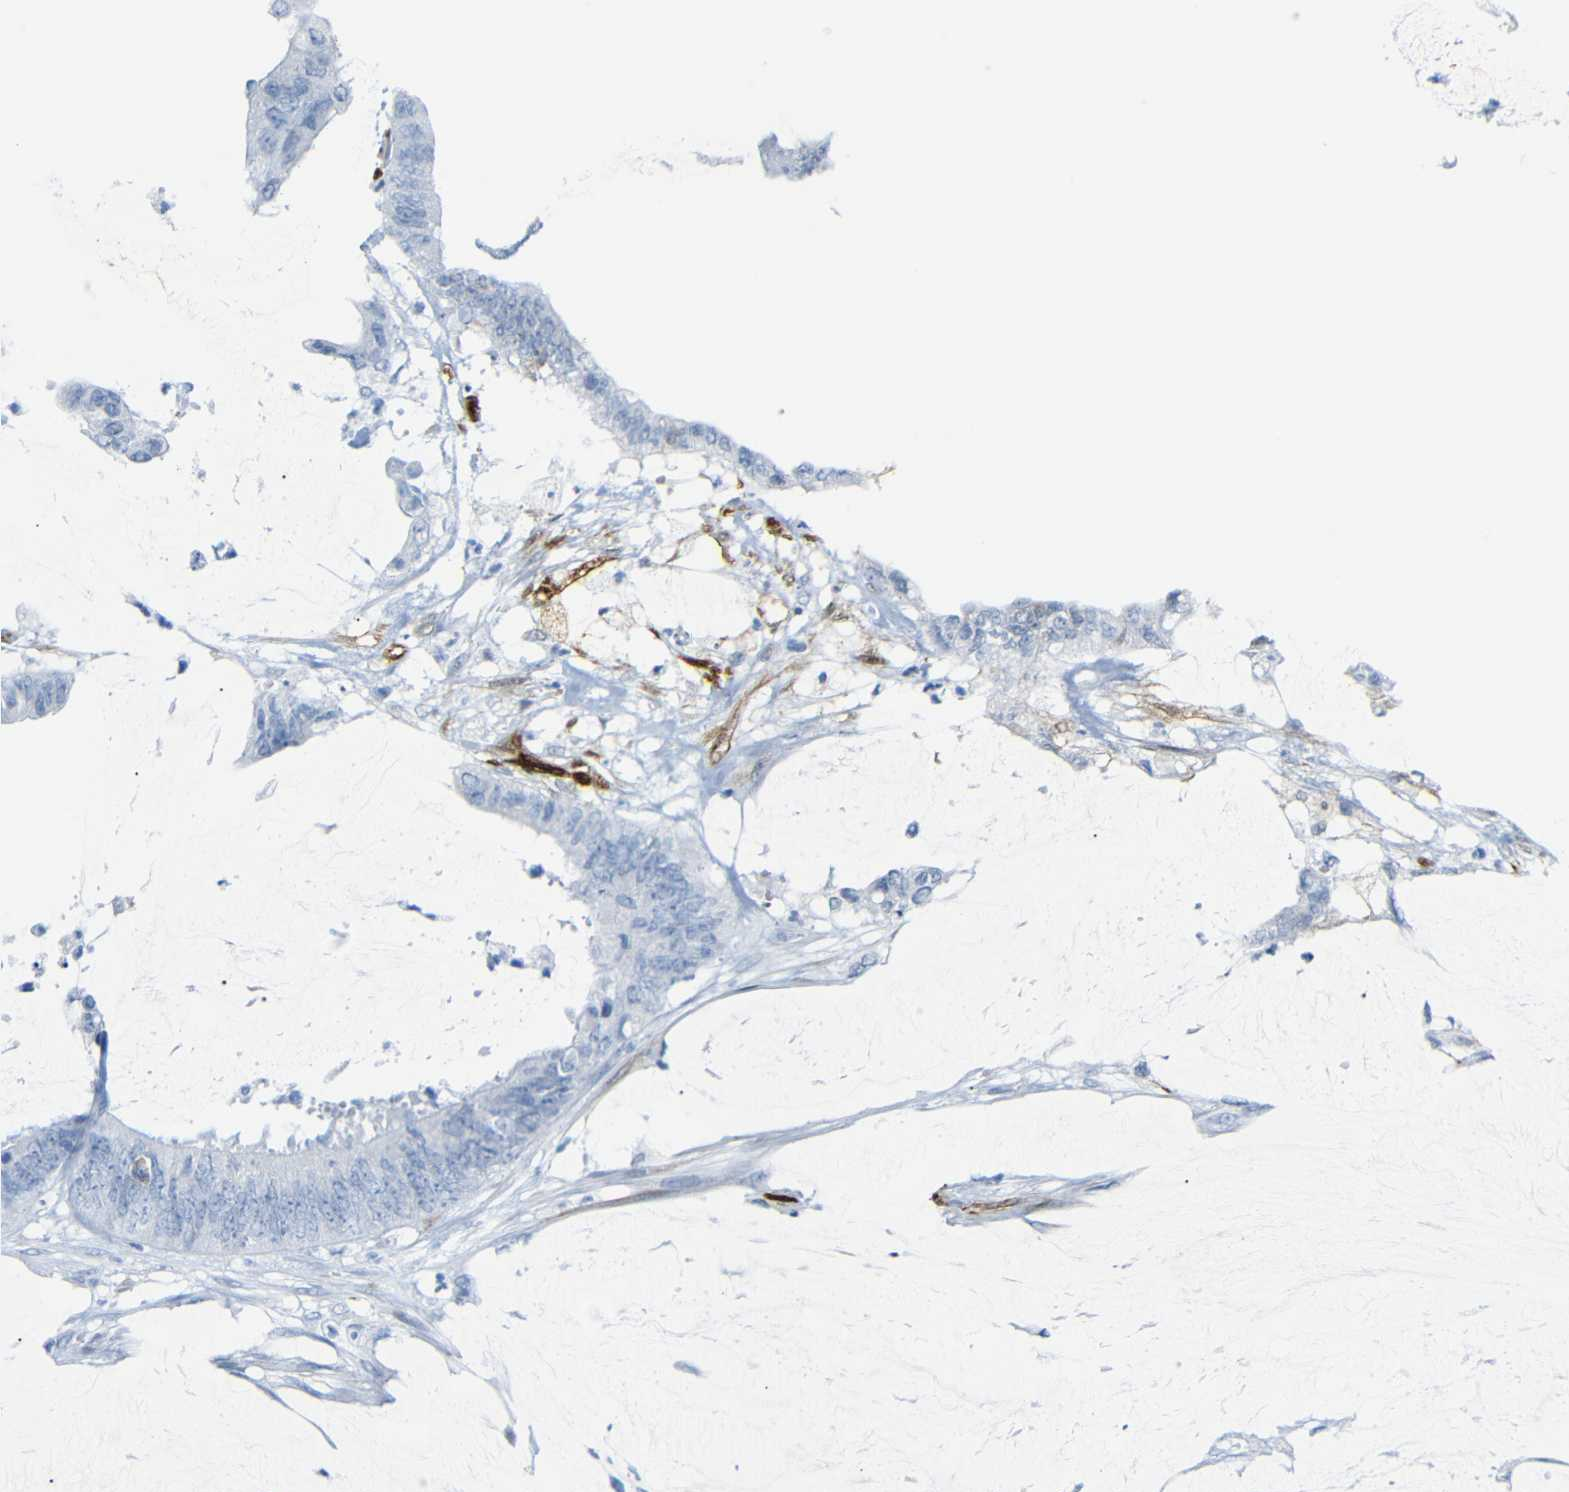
{"staining": {"intensity": "negative", "quantity": "none", "location": "none"}, "tissue": "colorectal cancer", "cell_type": "Tumor cells", "image_type": "cancer", "snomed": [{"axis": "morphology", "description": "Adenocarcinoma, NOS"}, {"axis": "topography", "description": "Rectum"}], "caption": "High magnification brightfield microscopy of colorectal cancer stained with DAB (3,3'-diaminobenzidine) (brown) and counterstained with hematoxylin (blue): tumor cells show no significant staining. The staining was performed using DAB to visualize the protein expression in brown, while the nuclei were stained in blue with hematoxylin (Magnification: 20x).", "gene": "MT1A", "patient": {"sex": "female", "age": 66}}